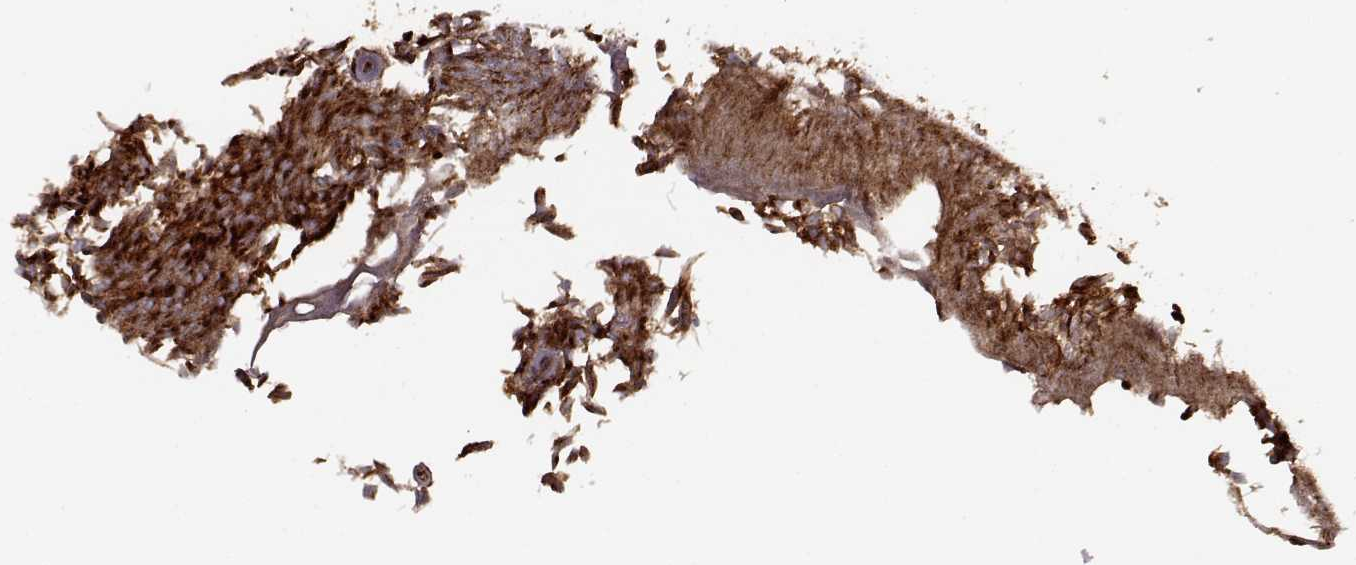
{"staining": {"intensity": "strong", "quantity": ">75%", "location": "cytoplasmic/membranous"}, "tissue": "urothelial cancer", "cell_type": "Tumor cells", "image_type": "cancer", "snomed": [{"axis": "morphology", "description": "Urothelial carcinoma, Low grade"}, {"axis": "topography", "description": "Urinary bladder"}], "caption": "An image of human urothelial carcinoma (low-grade) stained for a protein shows strong cytoplasmic/membranous brown staining in tumor cells. The staining is performed using DAB brown chromogen to label protein expression. The nuclei are counter-stained blue using hematoxylin.", "gene": "YIPF5", "patient": {"sex": "male", "age": 77}}